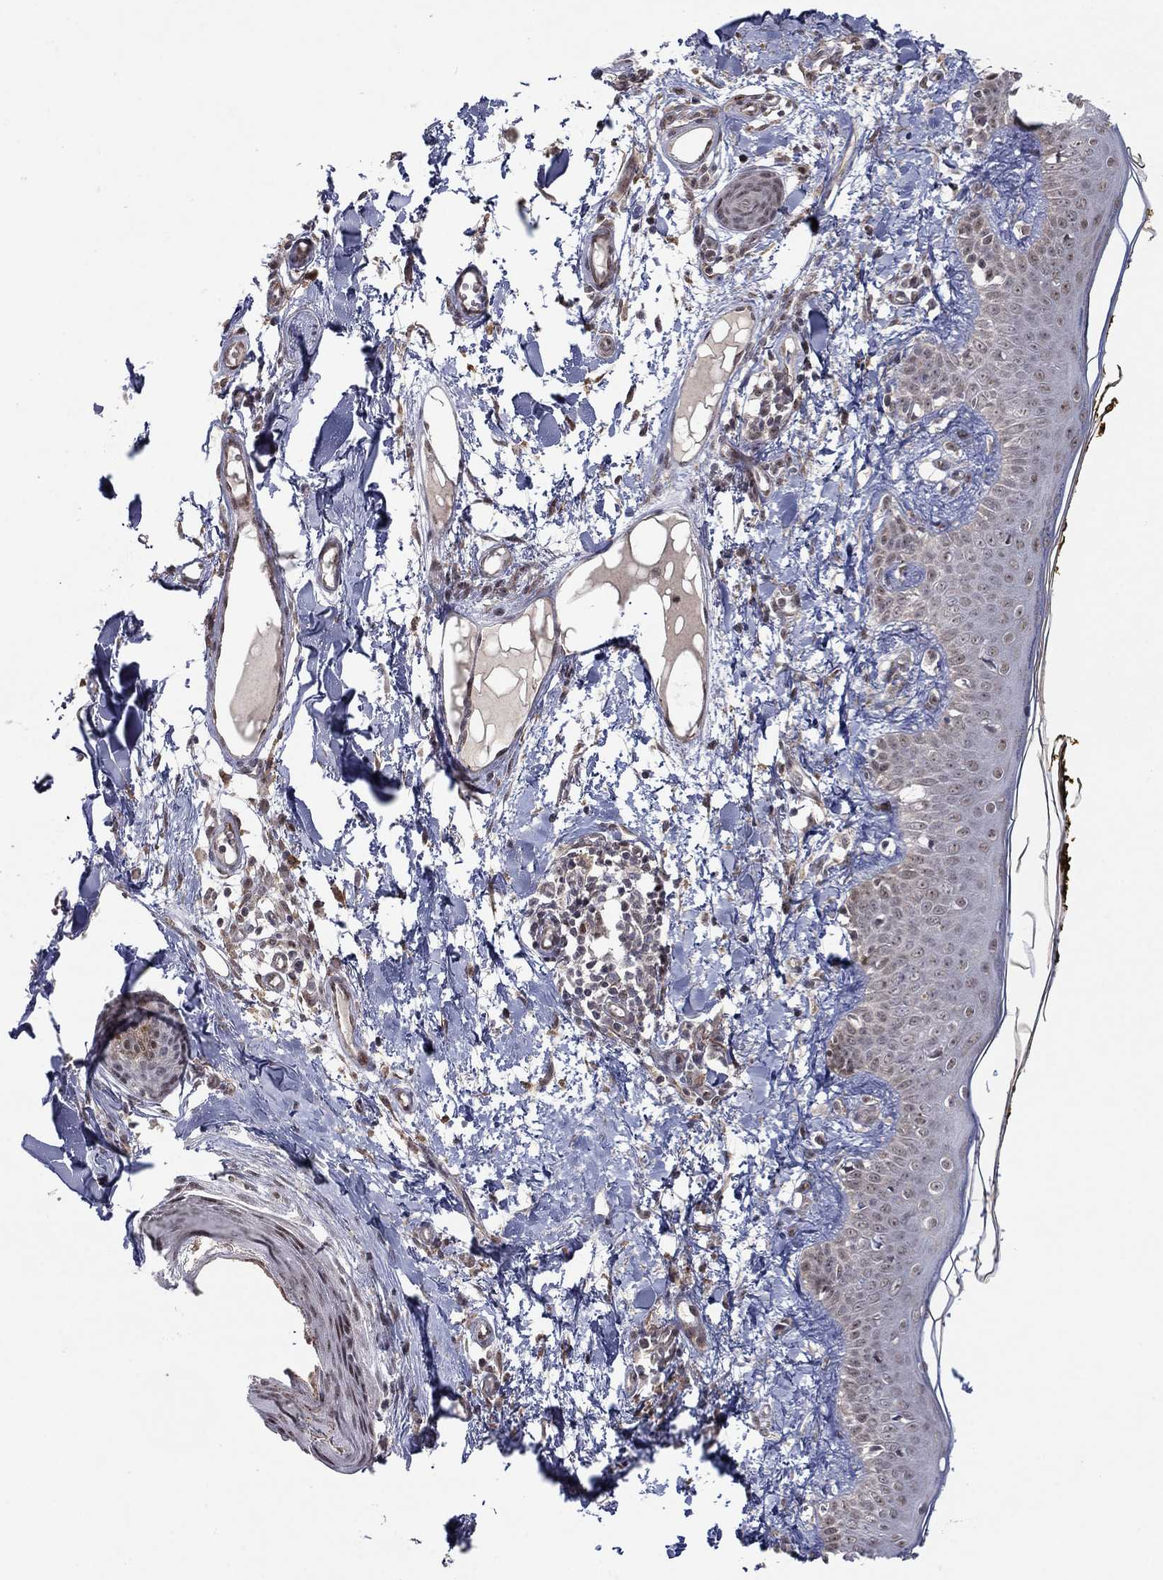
{"staining": {"intensity": "negative", "quantity": "none", "location": "none"}, "tissue": "skin", "cell_type": "Fibroblasts", "image_type": "normal", "snomed": [{"axis": "morphology", "description": "Normal tissue, NOS"}, {"axis": "topography", "description": "Skin"}], "caption": "Fibroblasts show no significant protein expression in benign skin.", "gene": "ZNF395", "patient": {"sex": "male", "age": 76}}